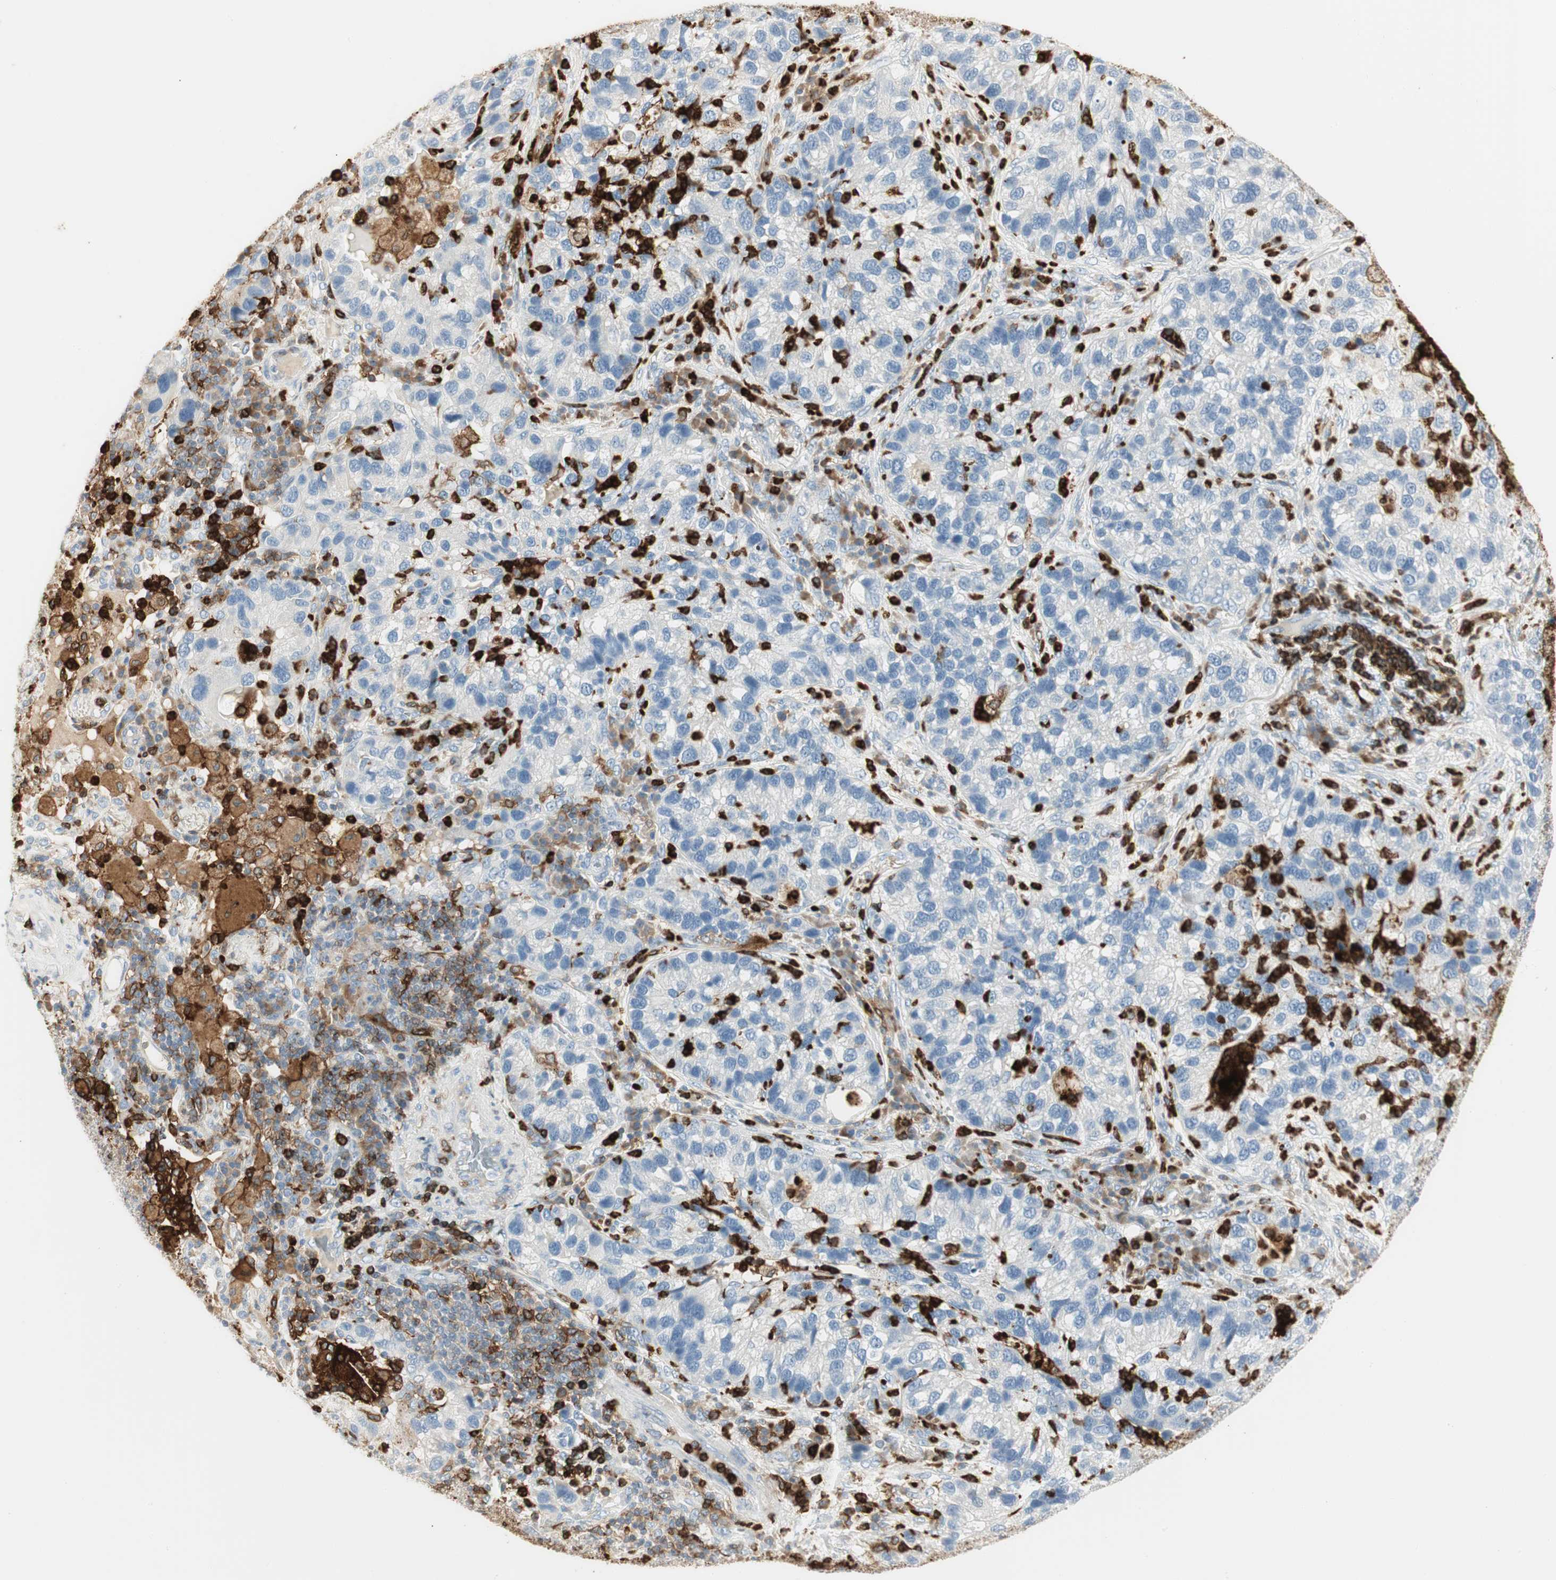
{"staining": {"intensity": "negative", "quantity": "none", "location": "none"}, "tissue": "lung cancer", "cell_type": "Tumor cells", "image_type": "cancer", "snomed": [{"axis": "morphology", "description": "Normal tissue, NOS"}, {"axis": "morphology", "description": "Adenocarcinoma, NOS"}, {"axis": "topography", "description": "Bronchus"}, {"axis": "topography", "description": "Lung"}], "caption": "This micrograph is of lung cancer stained with immunohistochemistry to label a protein in brown with the nuclei are counter-stained blue. There is no staining in tumor cells. The staining was performed using DAB to visualize the protein expression in brown, while the nuclei were stained in blue with hematoxylin (Magnification: 20x).", "gene": "ITGB2", "patient": {"sex": "male", "age": 54}}